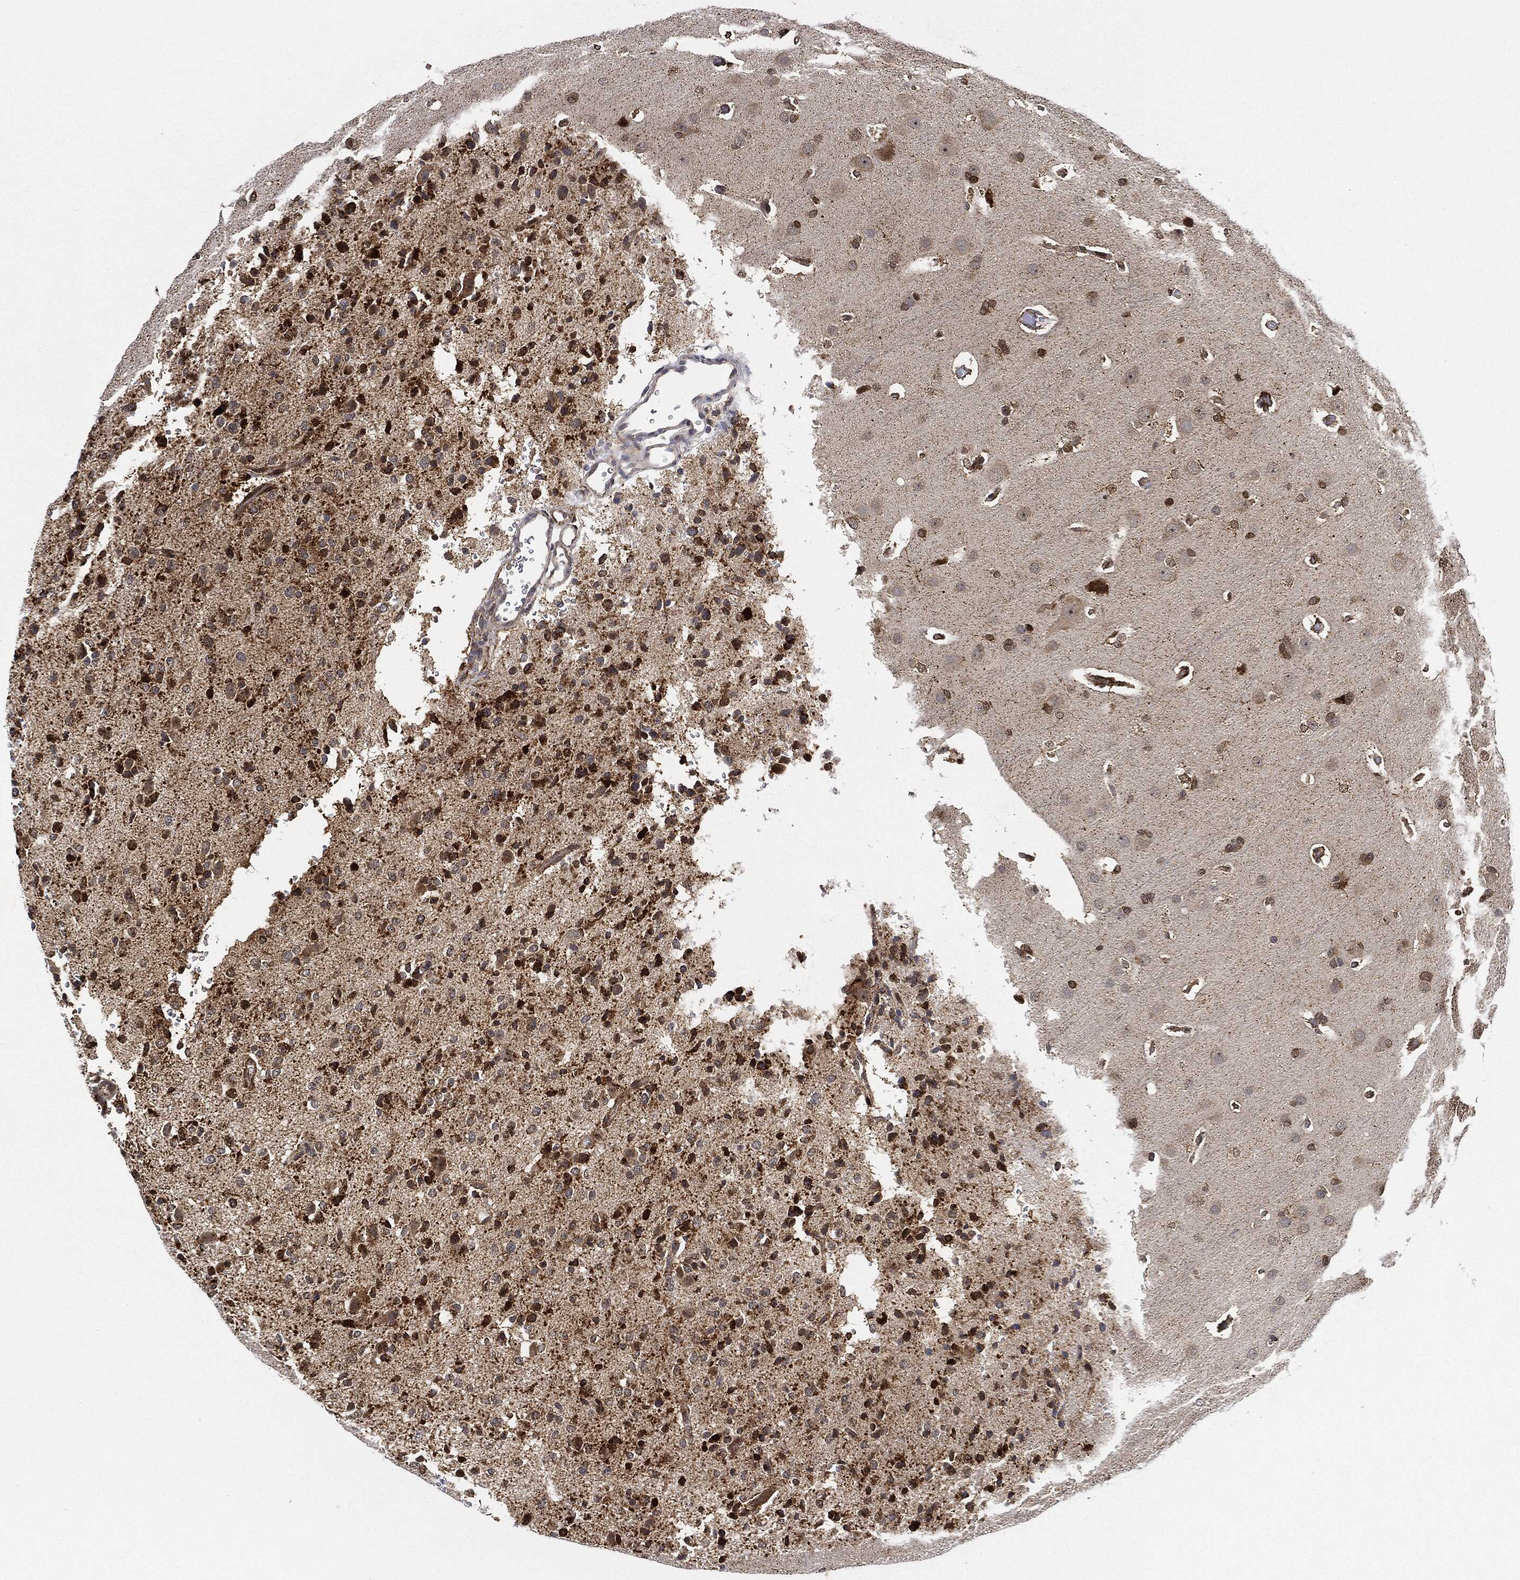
{"staining": {"intensity": "moderate", "quantity": ">75%", "location": "cytoplasmic/membranous"}, "tissue": "glioma", "cell_type": "Tumor cells", "image_type": "cancer", "snomed": [{"axis": "morphology", "description": "Glioma, malignant, Low grade"}, {"axis": "topography", "description": "Brain"}], "caption": "IHC photomicrograph of neoplastic tissue: human glioma stained using immunohistochemistry (IHC) reveals medium levels of moderate protein expression localized specifically in the cytoplasmic/membranous of tumor cells, appearing as a cytoplasmic/membranous brown color.", "gene": "RNASEL", "patient": {"sex": "male", "age": 41}}